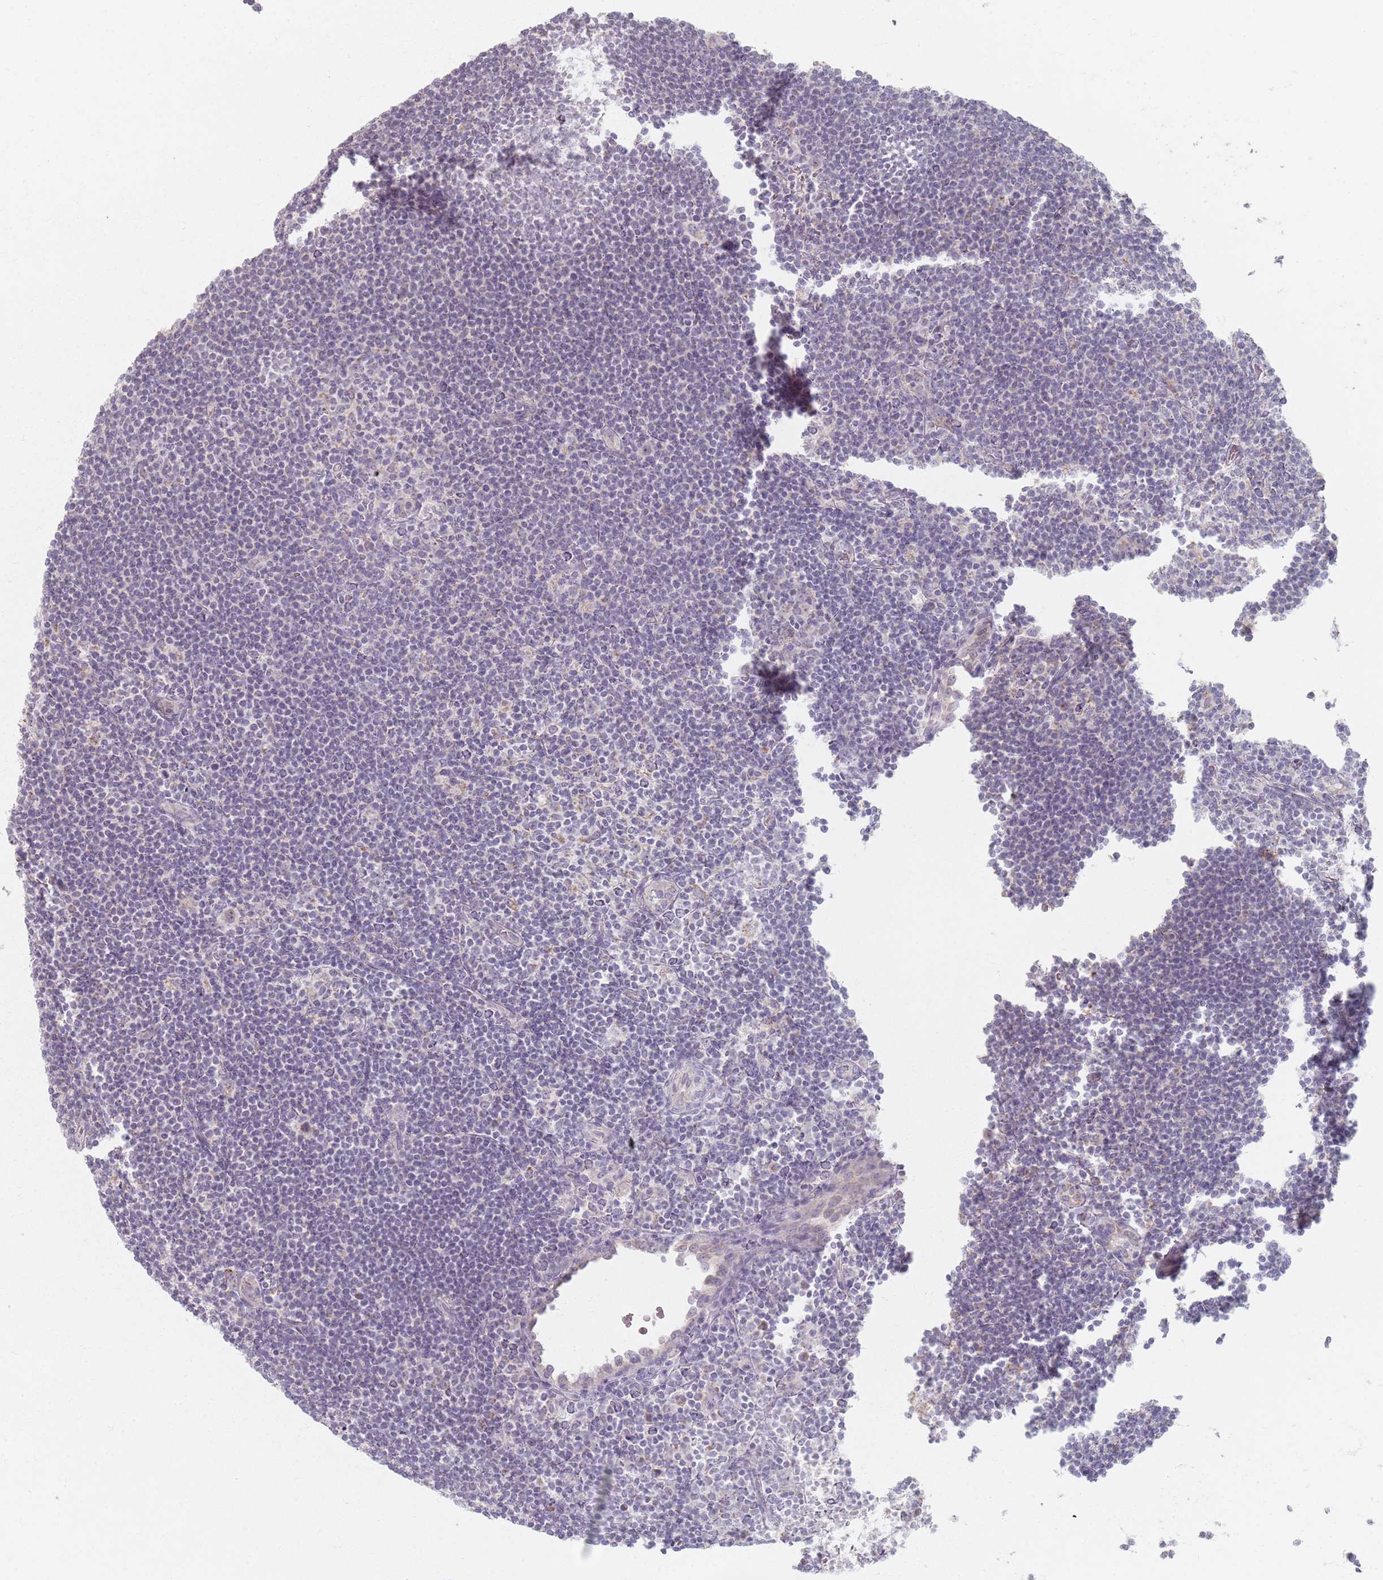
{"staining": {"intensity": "negative", "quantity": "none", "location": "none"}, "tissue": "lymphoma", "cell_type": "Tumor cells", "image_type": "cancer", "snomed": [{"axis": "morphology", "description": "Hodgkin's disease, NOS"}, {"axis": "topography", "description": "Lymph node"}], "caption": "This photomicrograph is of Hodgkin's disease stained with IHC to label a protein in brown with the nuclei are counter-stained blue. There is no positivity in tumor cells.", "gene": "PKD2L2", "patient": {"sex": "female", "age": 57}}